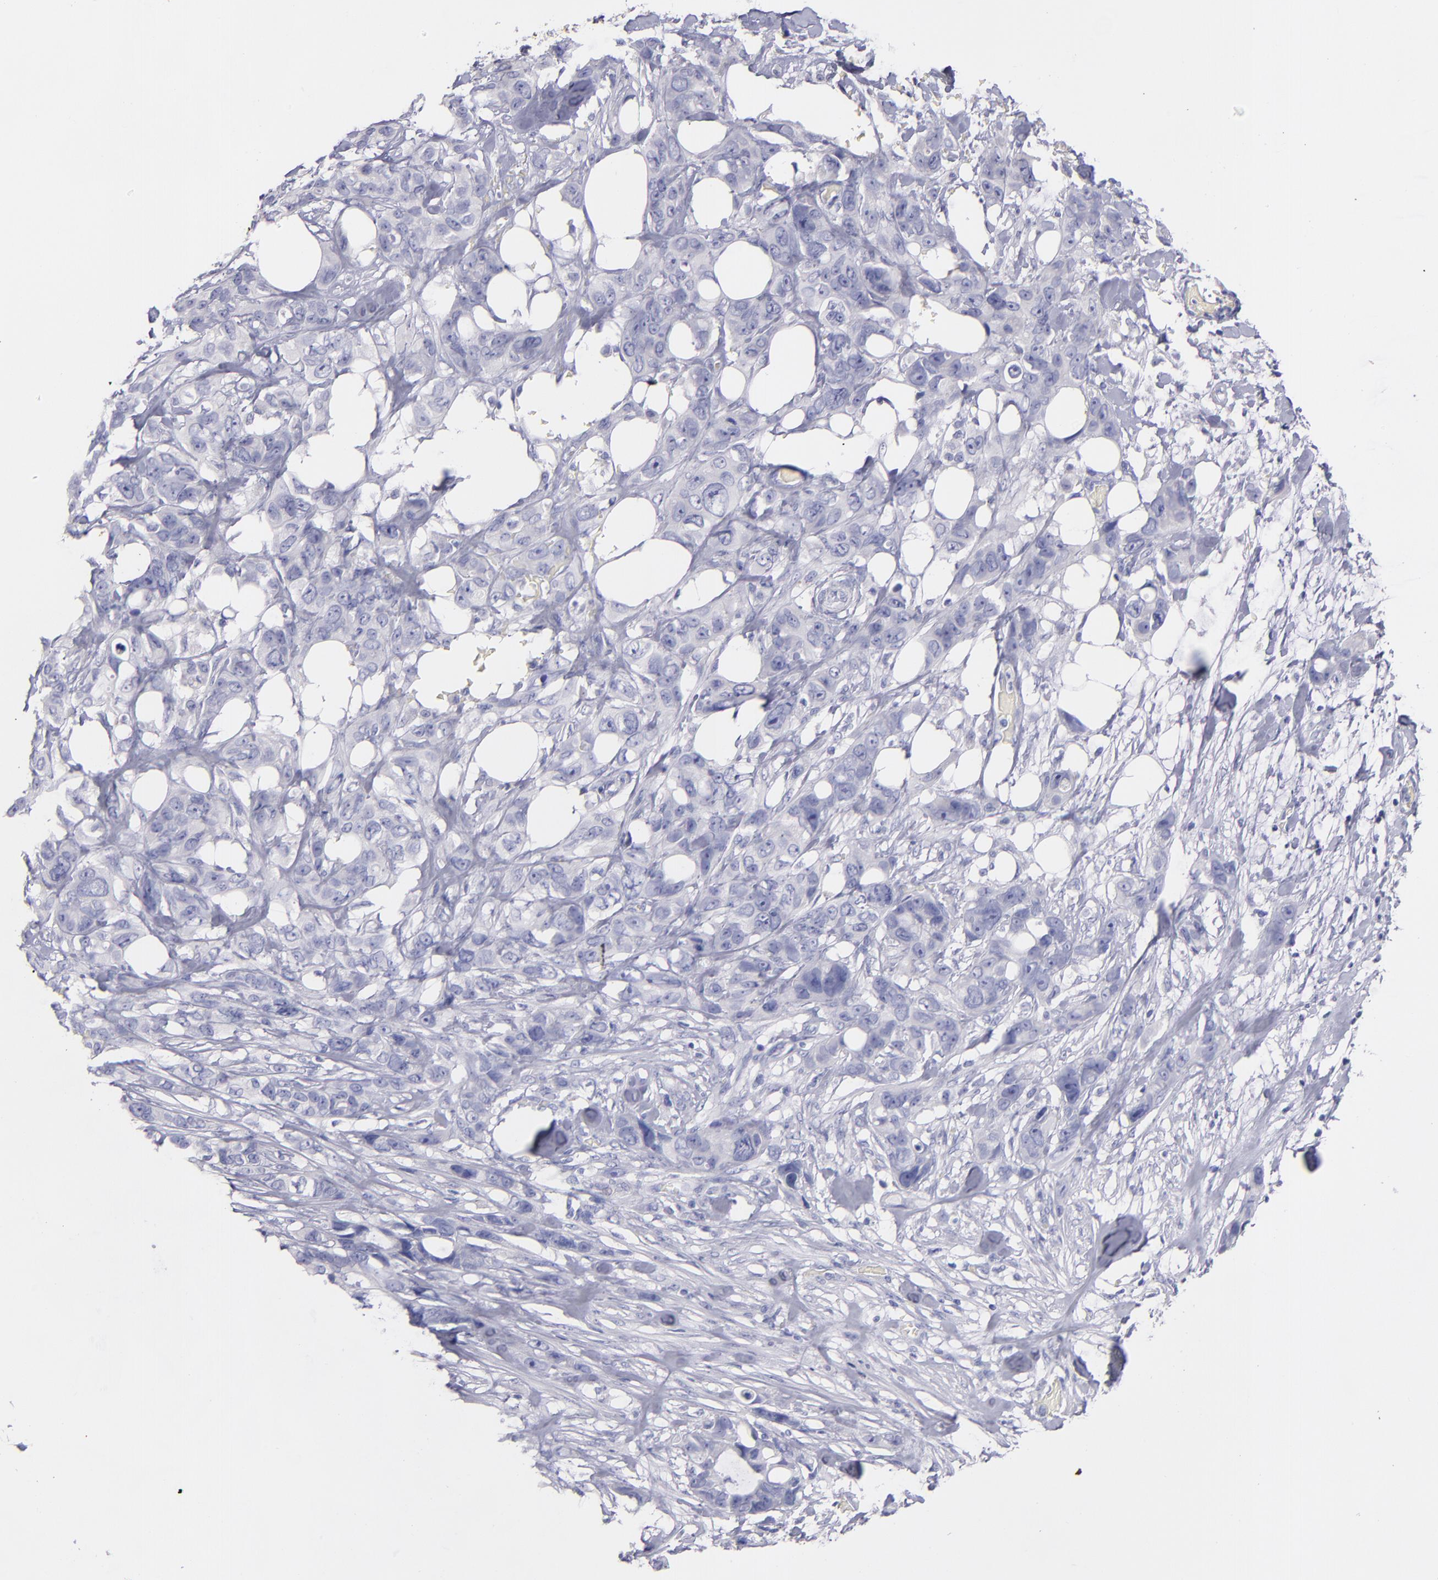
{"staining": {"intensity": "negative", "quantity": "none", "location": "none"}, "tissue": "stomach cancer", "cell_type": "Tumor cells", "image_type": "cancer", "snomed": [{"axis": "morphology", "description": "Adenocarcinoma, NOS"}, {"axis": "topography", "description": "Stomach, upper"}], "caption": "Tumor cells are negative for brown protein staining in stomach adenocarcinoma. (Brightfield microscopy of DAB (3,3'-diaminobenzidine) immunohistochemistry at high magnification).", "gene": "SNAP25", "patient": {"sex": "male", "age": 47}}